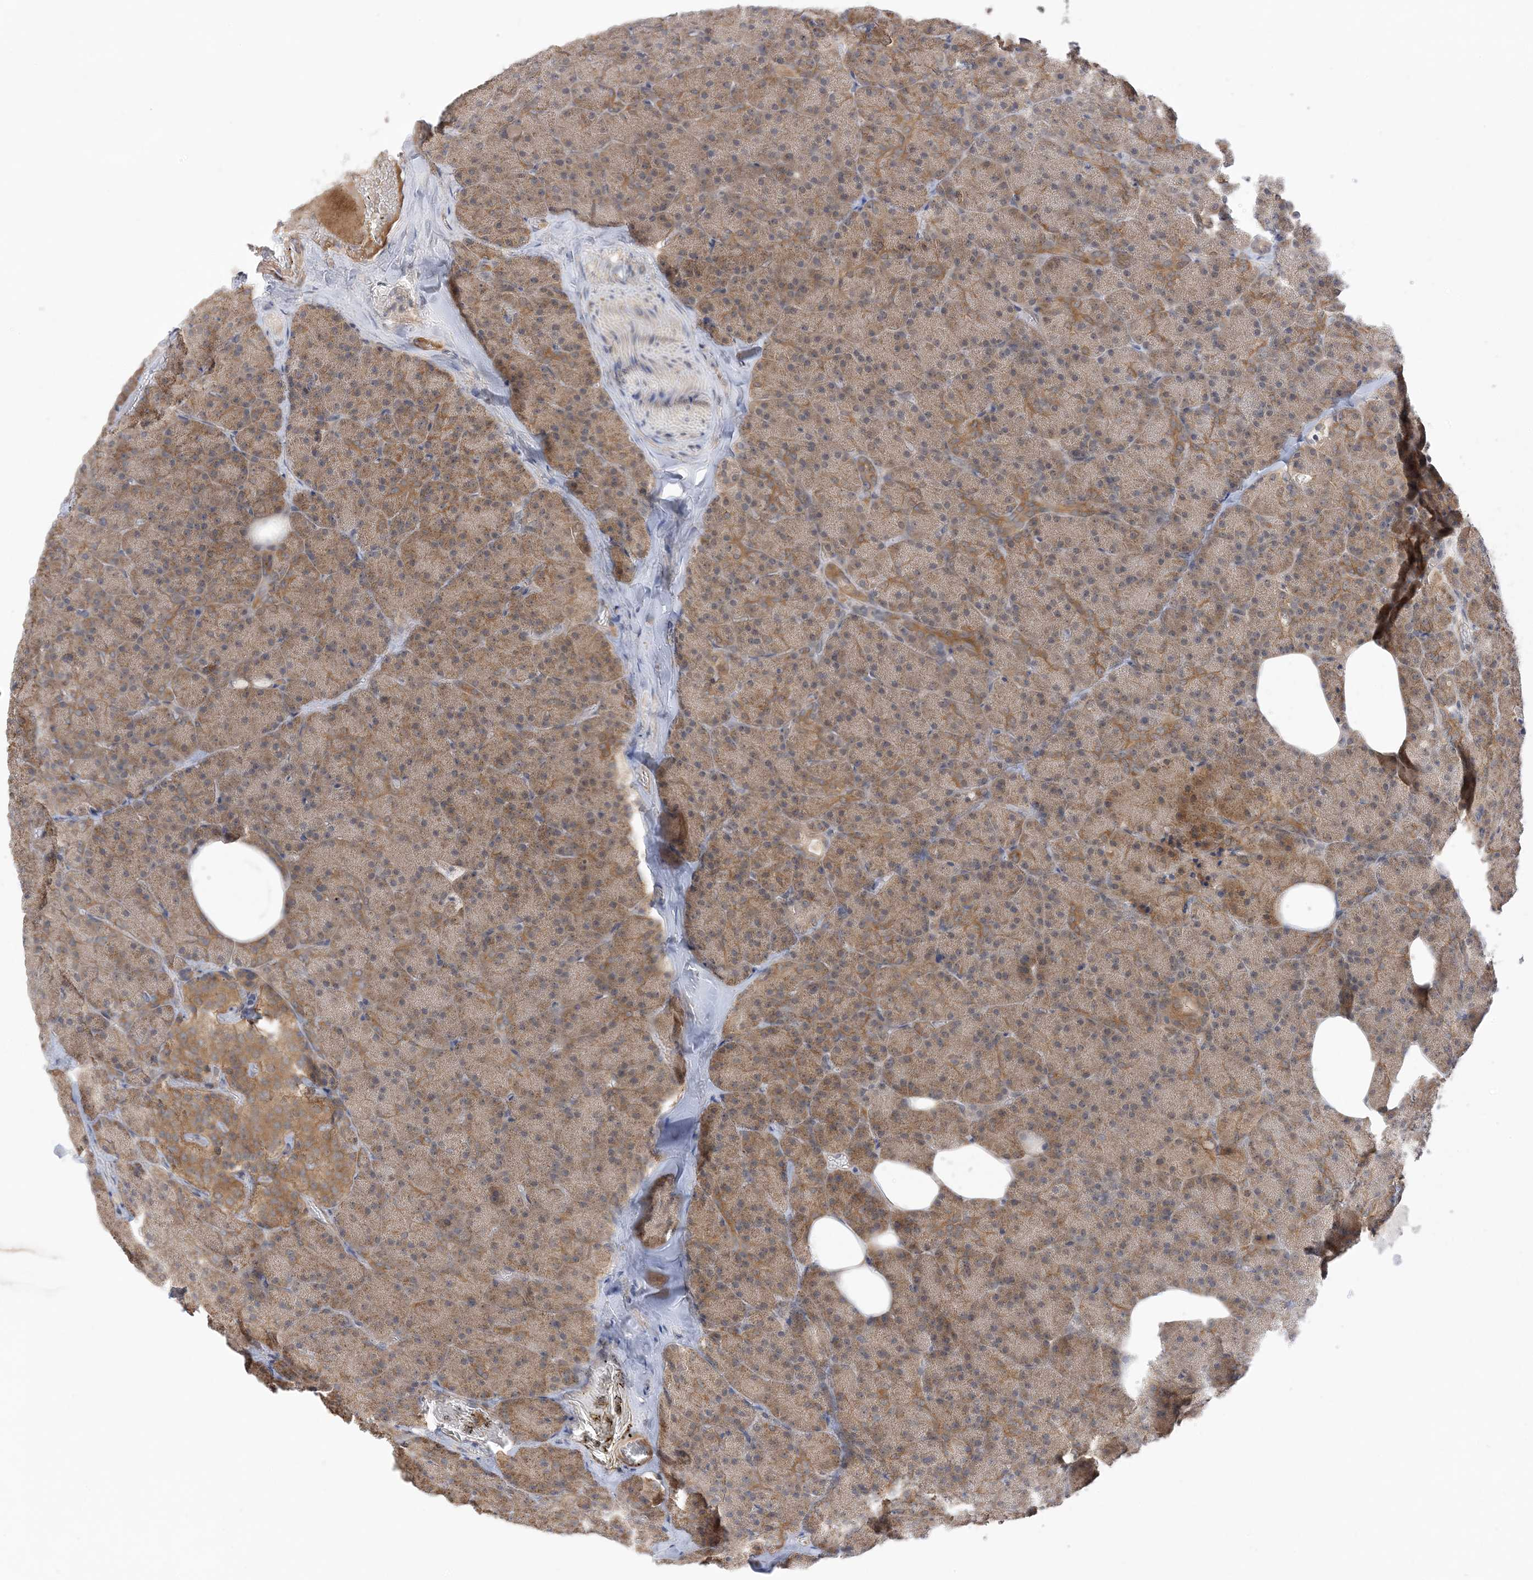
{"staining": {"intensity": "moderate", "quantity": ">75%", "location": "cytoplasmic/membranous"}, "tissue": "pancreas", "cell_type": "Exocrine glandular cells", "image_type": "normal", "snomed": [{"axis": "morphology", "description": "Normal tissue, NOS"}, {"axis": "morphology", "description": "Carcinoid, malignant, NOS"}, {"axis": "topography", "description": "Pancreas"}], "caption": "High-power microscopy captured an immunohistochemistry photomicrograph of normal pancreas, revealing moderate cytoplasmic/membranous staining in about >75% of exocrine glandular cells.", "gene": "WDR26", "patient": {"sex": "female", "age": 35}}